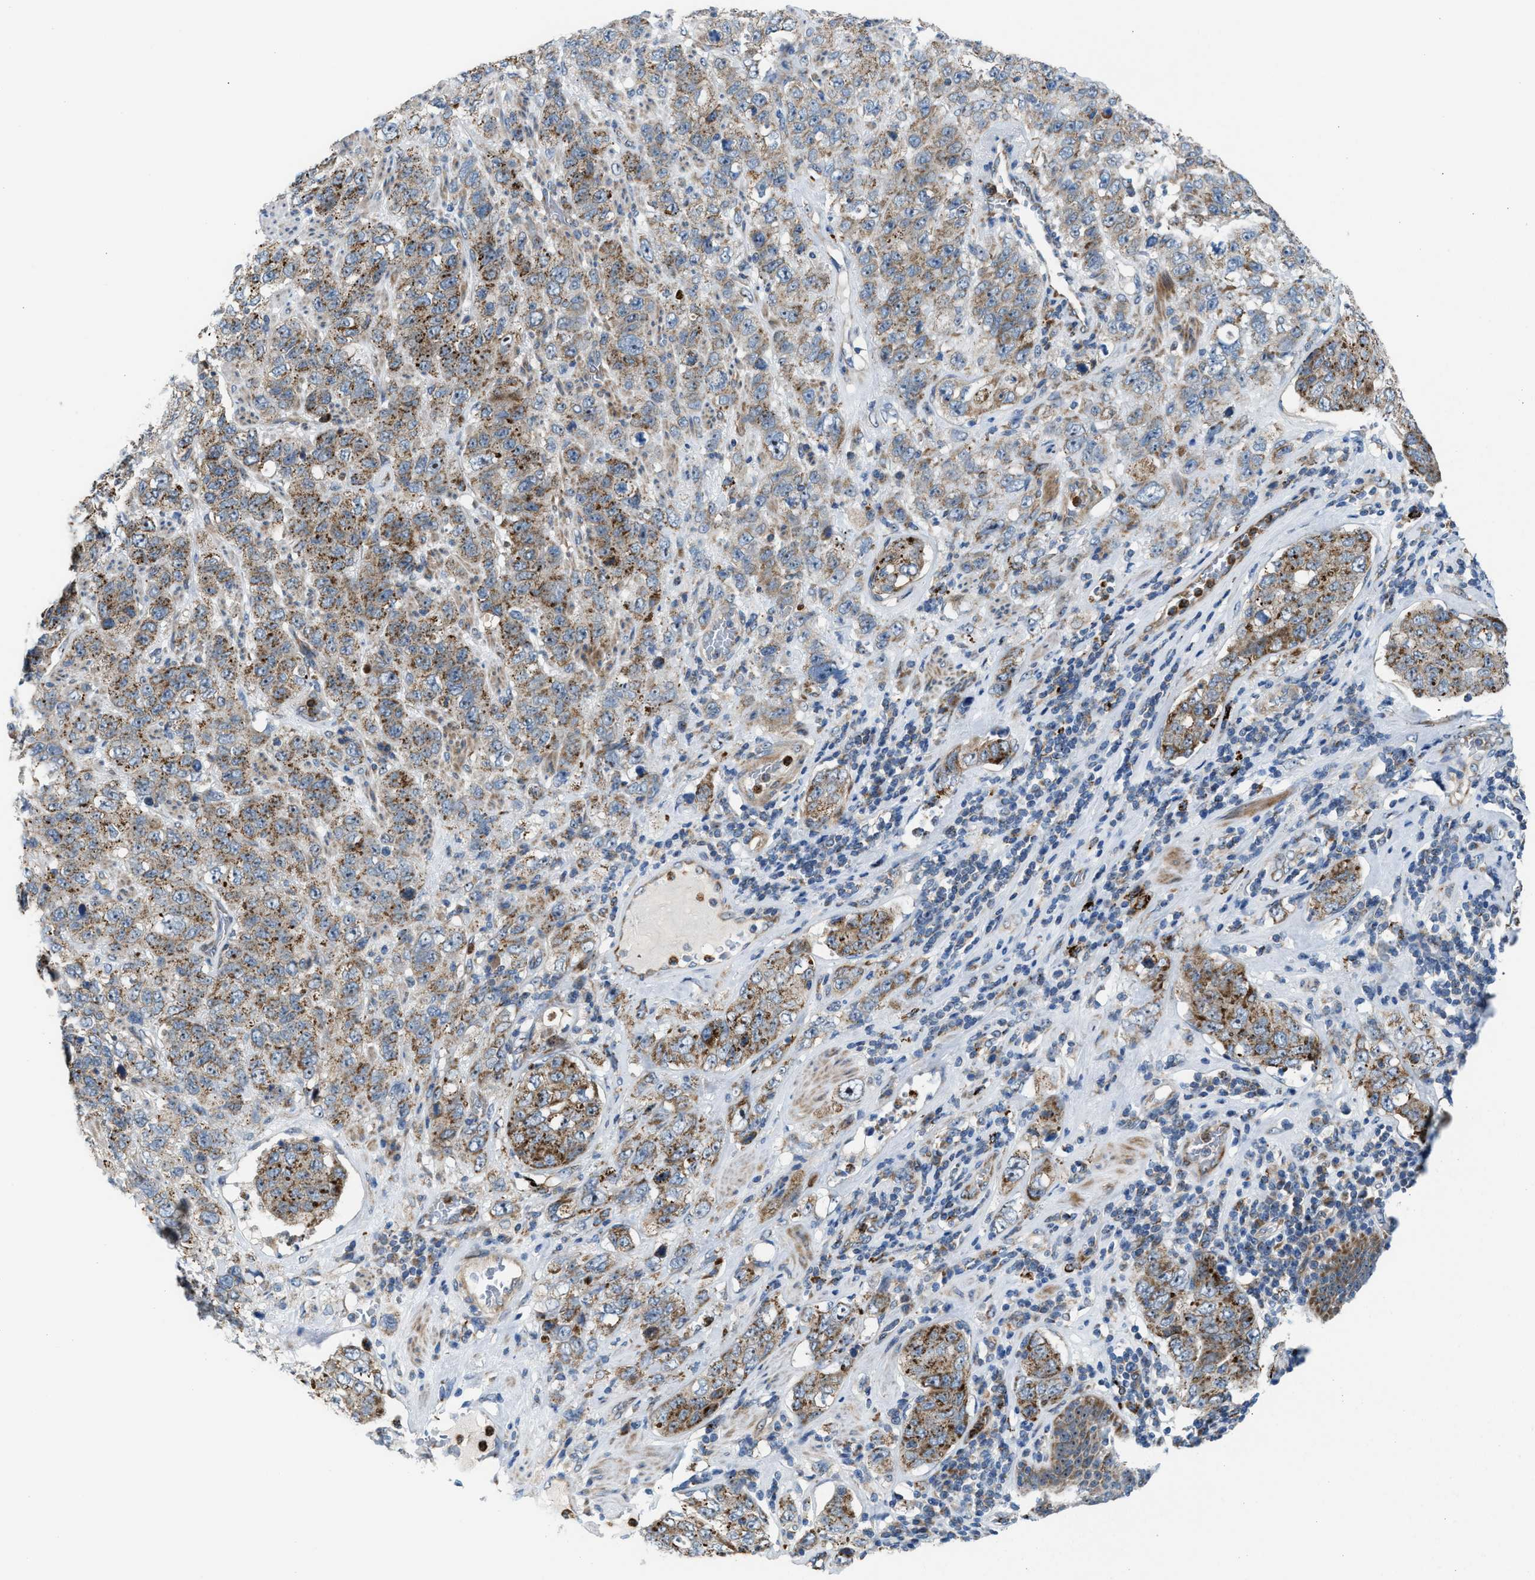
{"staining": {"intensity": "moderate", "quantity": ">75%", "location": "cytoplasmic/membranous"}, "tissue": "stomach cancer", "cell_type": "Tumor cells", "image_type": "cancer", "snomed": [{"axis": "morphology", "description": "Adenocarcinoma, NOS"}, {"axis": "topography", "description": "Stomach"}], "caption": "Moderate cytoplasmic/membranous staining for a protein is present in approximately >75% of tumor cells of stomach cancer (adenocarcinoma) using immunohistochemistry.", "gene": "TPH1", "patient": {"sex": "male", "age": 48}}